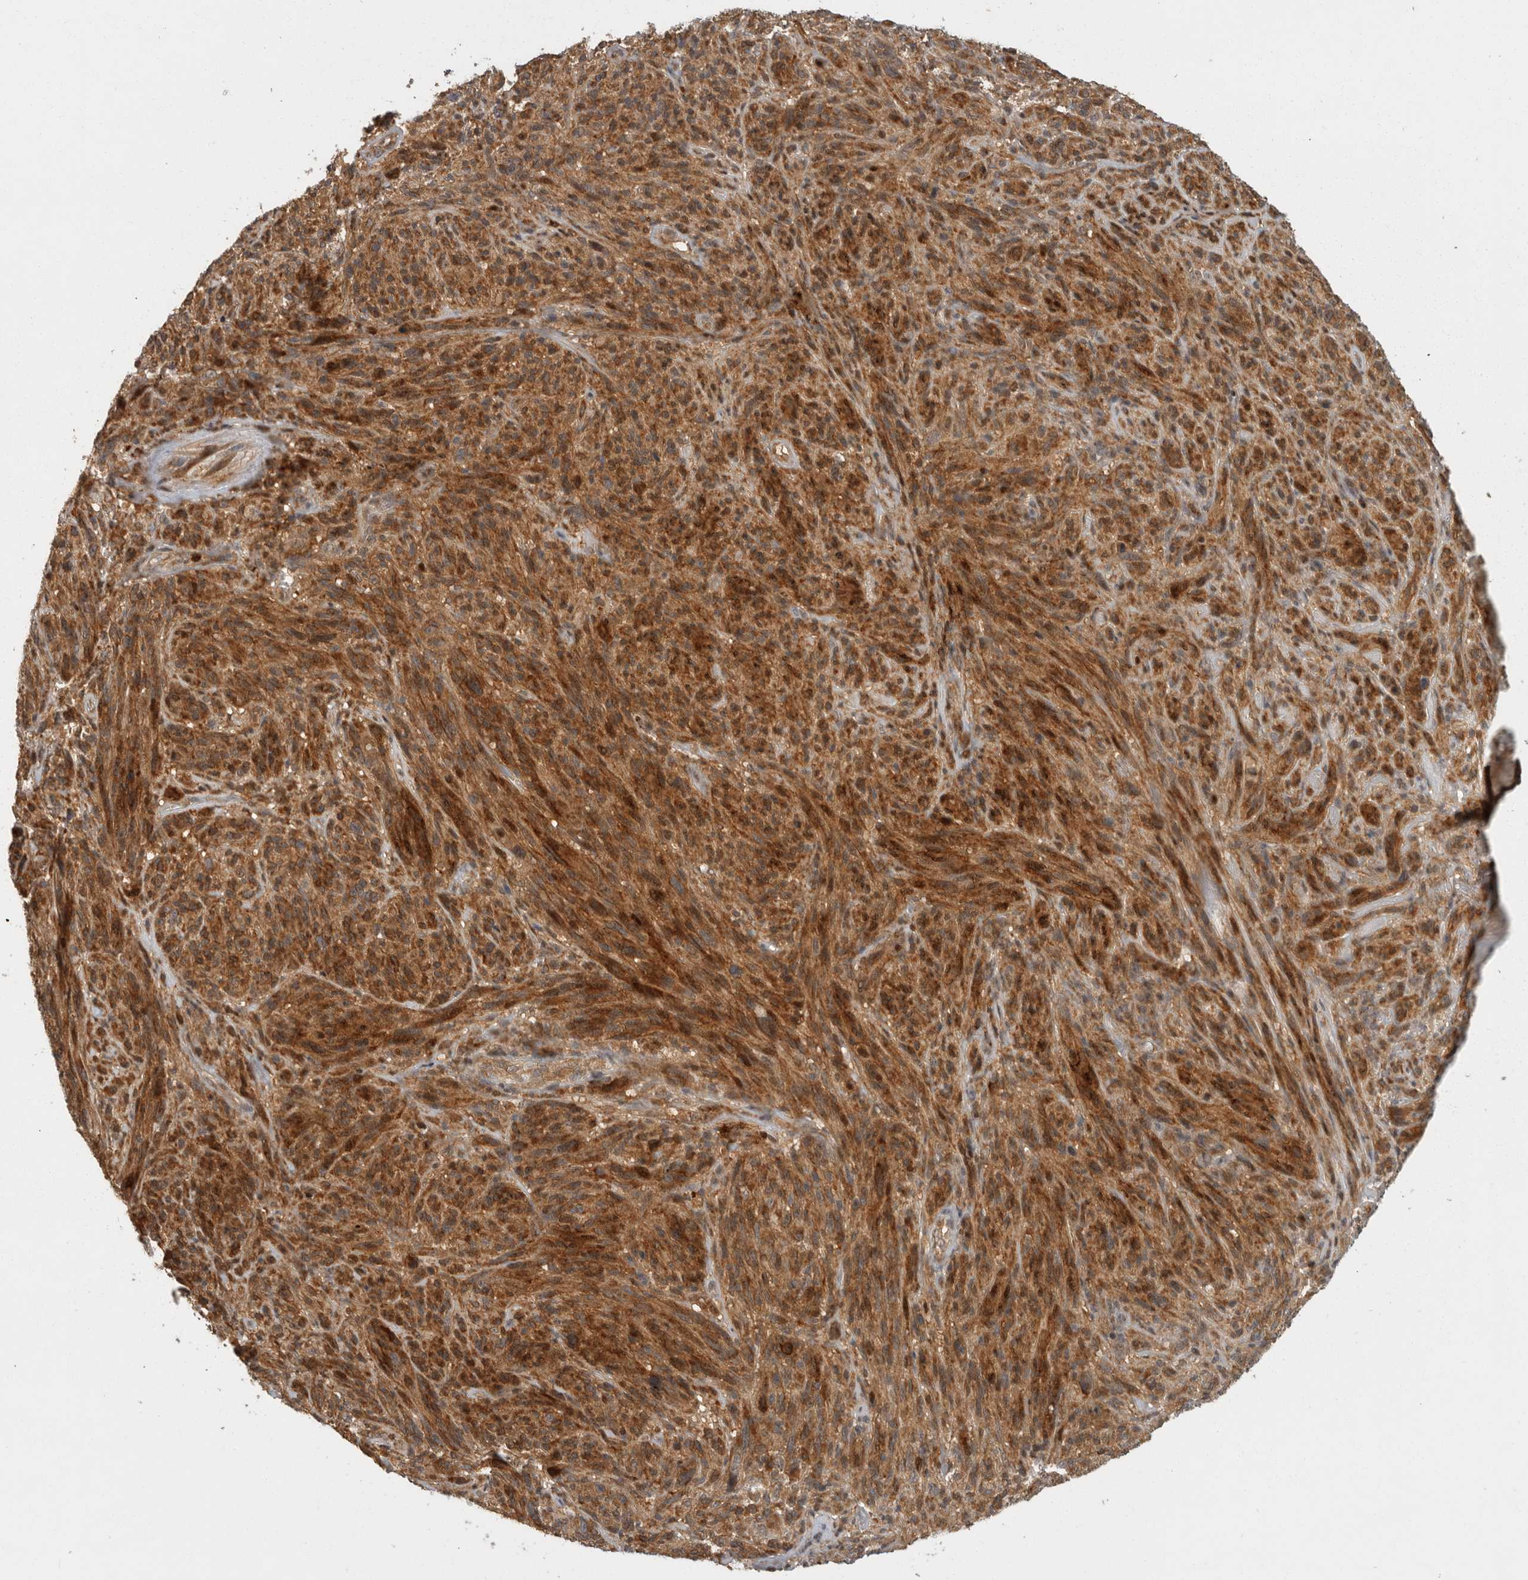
{"staining": {"intensity": "strong", "quantity": "25%-75%", "location": "cytoplasmic/membranous"}, "tissue": "melanoma", "cell_type": "Tumor cells", "image_type": "cancer", "snomed": [{"axis": "morphology", "description": "Malignant melanoma, NOS"}, {"axis": "topography", "description": "Skin of head"}], "caption": "Strong cytoplasmic/membranous positivity is present in about 25%-75% of tumor cells in melanoma.", "gene": "SWT1", "patient": {"sex": "male", "age": 96}}